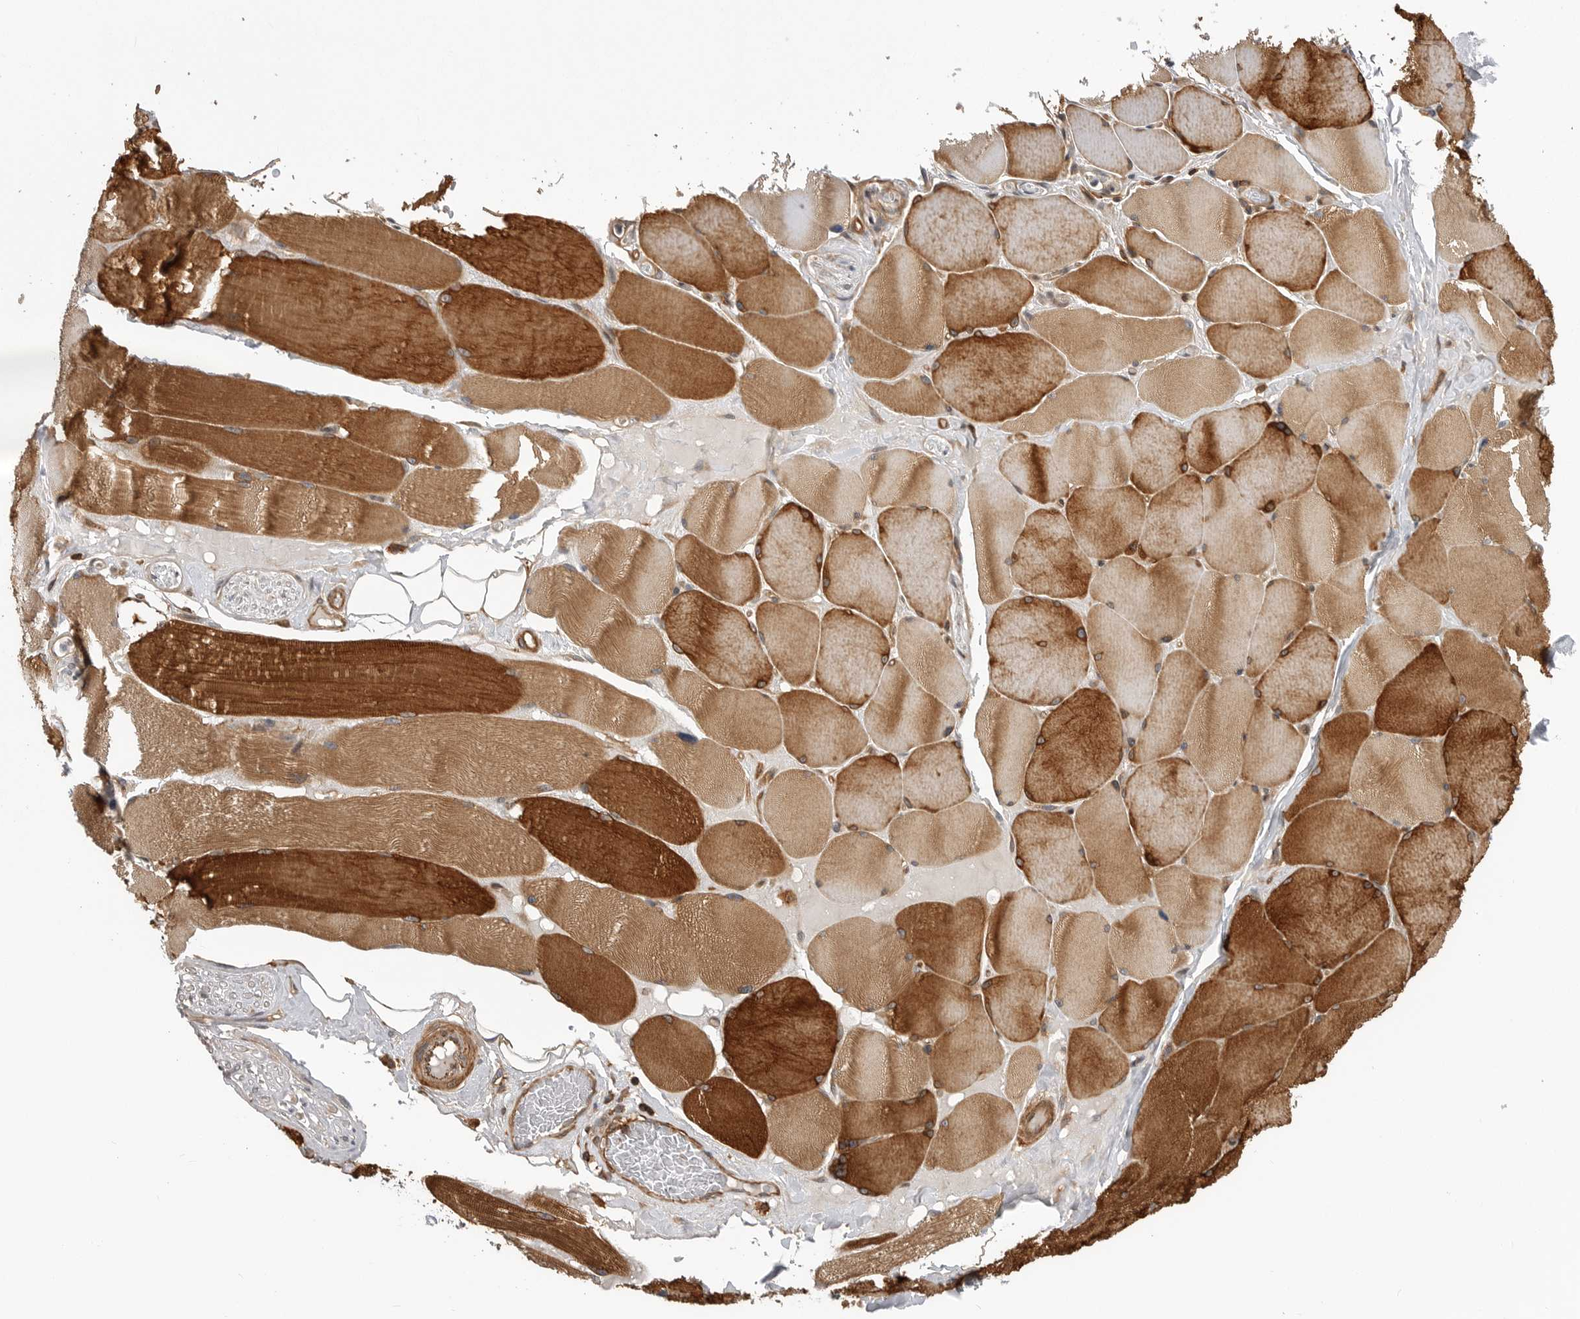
{"staining": {"intensity": "moderate", "quantity": ">75%", "location": "cytoplasmic/membranous"}, "tissue": "skeletal muscle", "cell_type": "Myocytes", "image_type": "normal", "snomed": [{"axis": "morphology", "description": "Normal tissue, NOS"}, {"axis": "topography", "description": "Skin"}, {"axis": "topography", "description": "Skeletal muscle"}], "caption": "Myocytes exhibit medium levels of moderate cytoplasmic/membranous staining in approximately >75% of cells in benign human skeletal muscle. Using DAB (3,3'-diaminobenzidine) (brown) and hematoxylin (blue) stains, captured at high magnification using brightfield microscopy.", "gene": "TRIM56", "patient": {"sex": "male", "age": 83}}